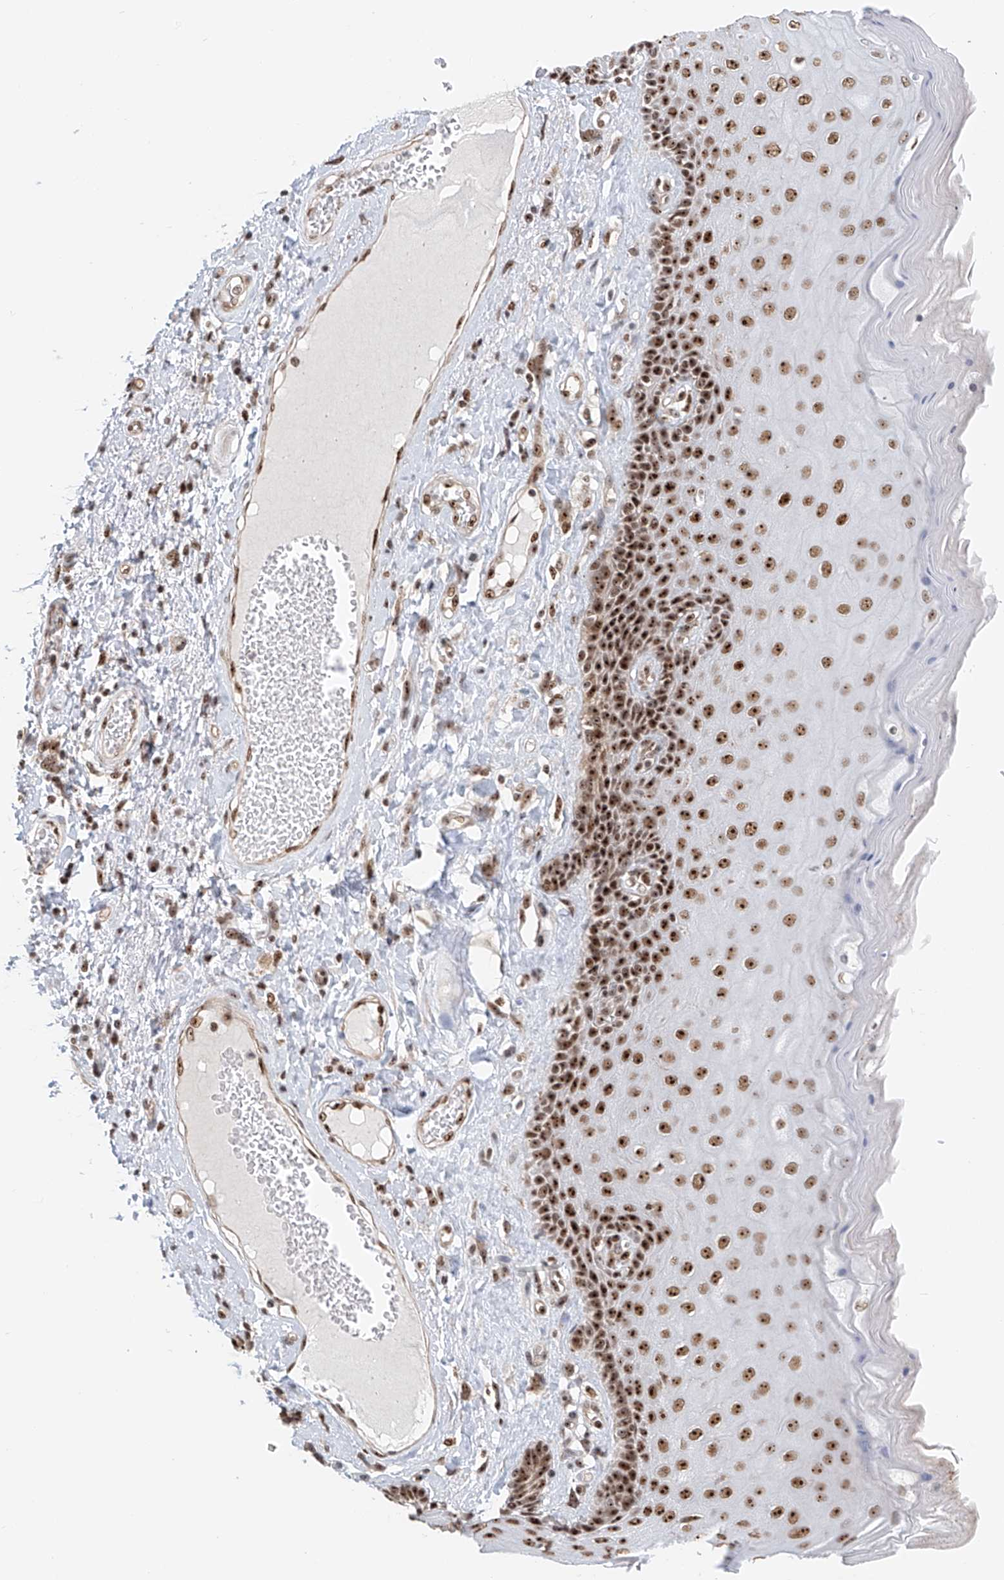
{"staining": {"intensity": "strong", "quantity": ">75%", "location": "nuclear"}, "tissue": "skin", "cell_type": "Epidermal cells", "image_type": "normal", "snomed": [{"axis": "morphology", "description": "Normal tissue, NOS"}, {"axis": "topography", "description": "Anal"}], "caption": "Protein positivity by IHC reveals strong nuclear staining in about >75% of epidermal cells in normal skin. Using DAB (3,3'-diaminobenzidine) (brown) and hematoxylin (blue) stains, captured at high magnification using brightfield microscopy.", "gene": "PRUNE2", "patient": {"sex": "male", "age": 69}}